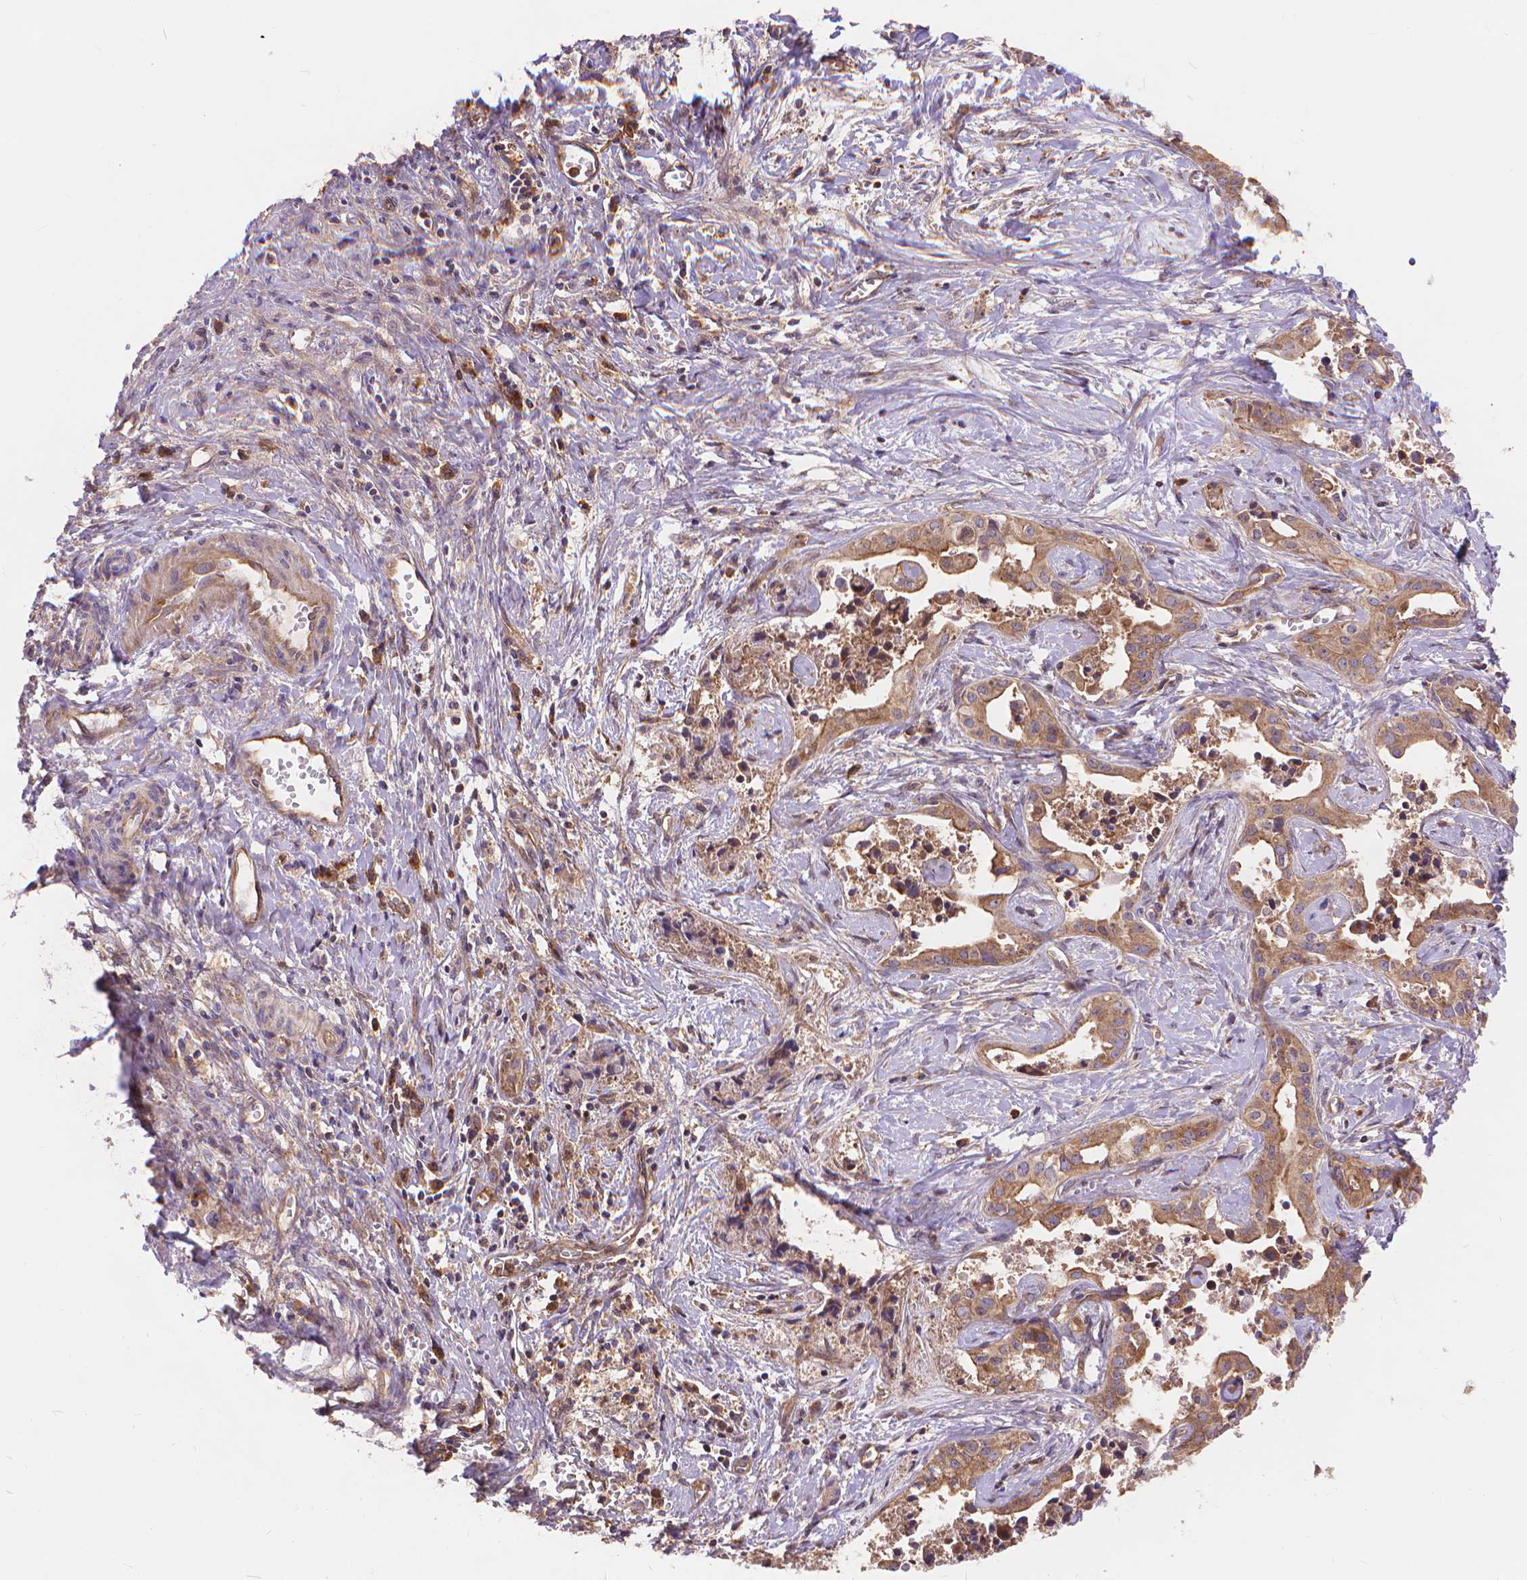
{"staining": {"intensity": "moderate", "quantity": "<25%", "location": "cytoplasmic/membranous"}, "tissue": "liver cancer", "cell_type": "Tumor cells", "image_type": "cancer", "snomed": [{"axis": "morphology", "description": "Cholangiocarcinoma"}, {"axis": "topography", "description": "Liver"}], "caption": "Tumor cells display low levels of moderate cytoplasmic/membranous staining in about <25% of cells in liver cancer (cholangiocarcinoma).", "gene": "ARAP1", "patient": {"sex": "female", "age": 65}}